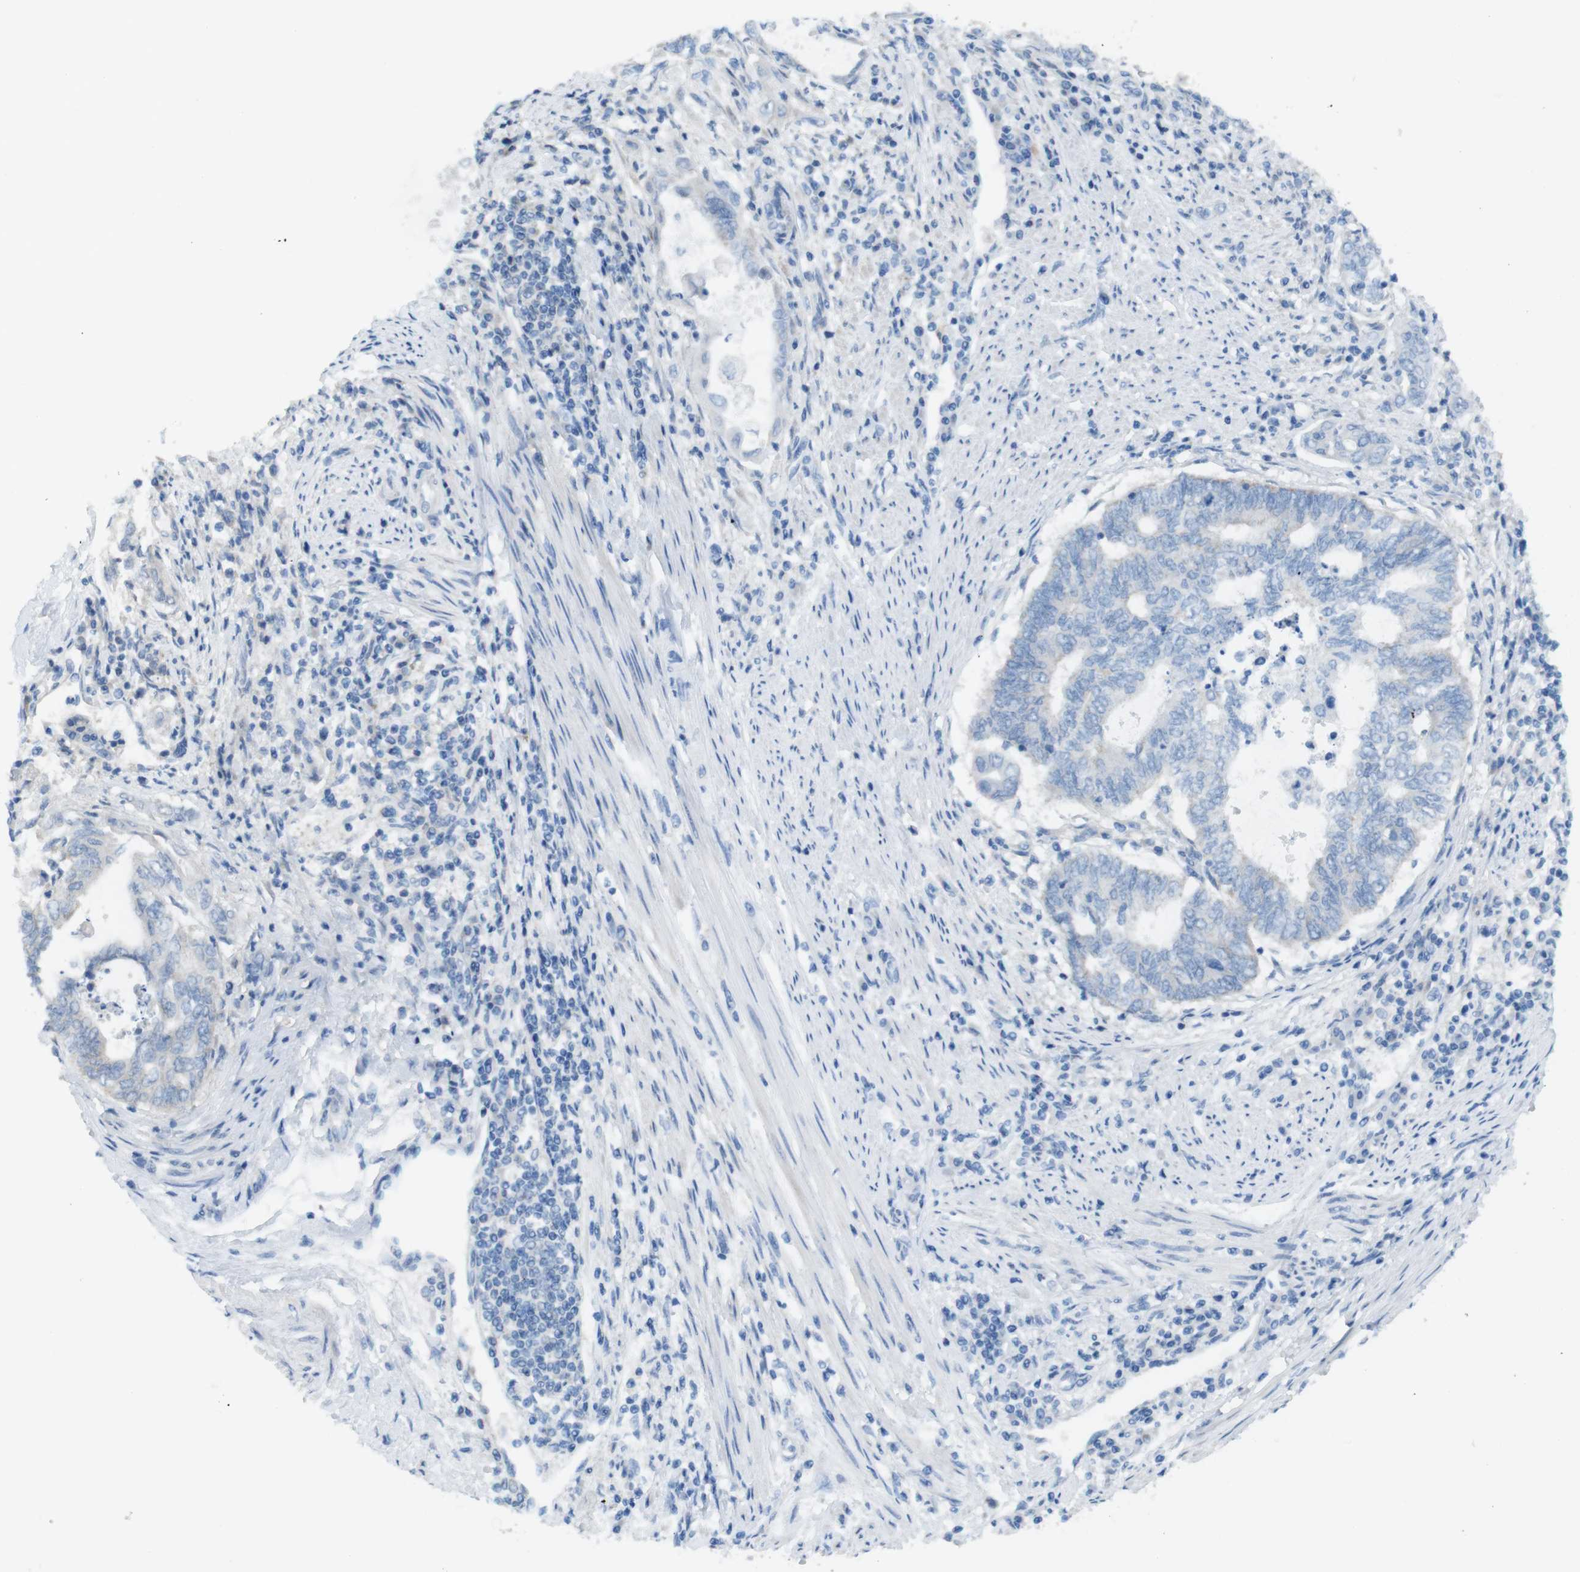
{"staining": {"intensity": "negative", "quantity": "none", "location": "none"}, "tissue": "endometrial cancer", "cell_type": "Tumor cells", "image_type": "cancer", "snomed": [{"axis": "morphology", "description": "Adenocarcinoma, NOS"}, {"axis": "topography", "description": "Uterus"}, {"axis": "topography", "description": "Endometrium"}], "caption": "Immunohistochemical staining of endometrial adenocarcinoma shows no significant expression in tumor cells.", "gene": "MTHFD1", "patient": {"sex": "female", "age": 70}}